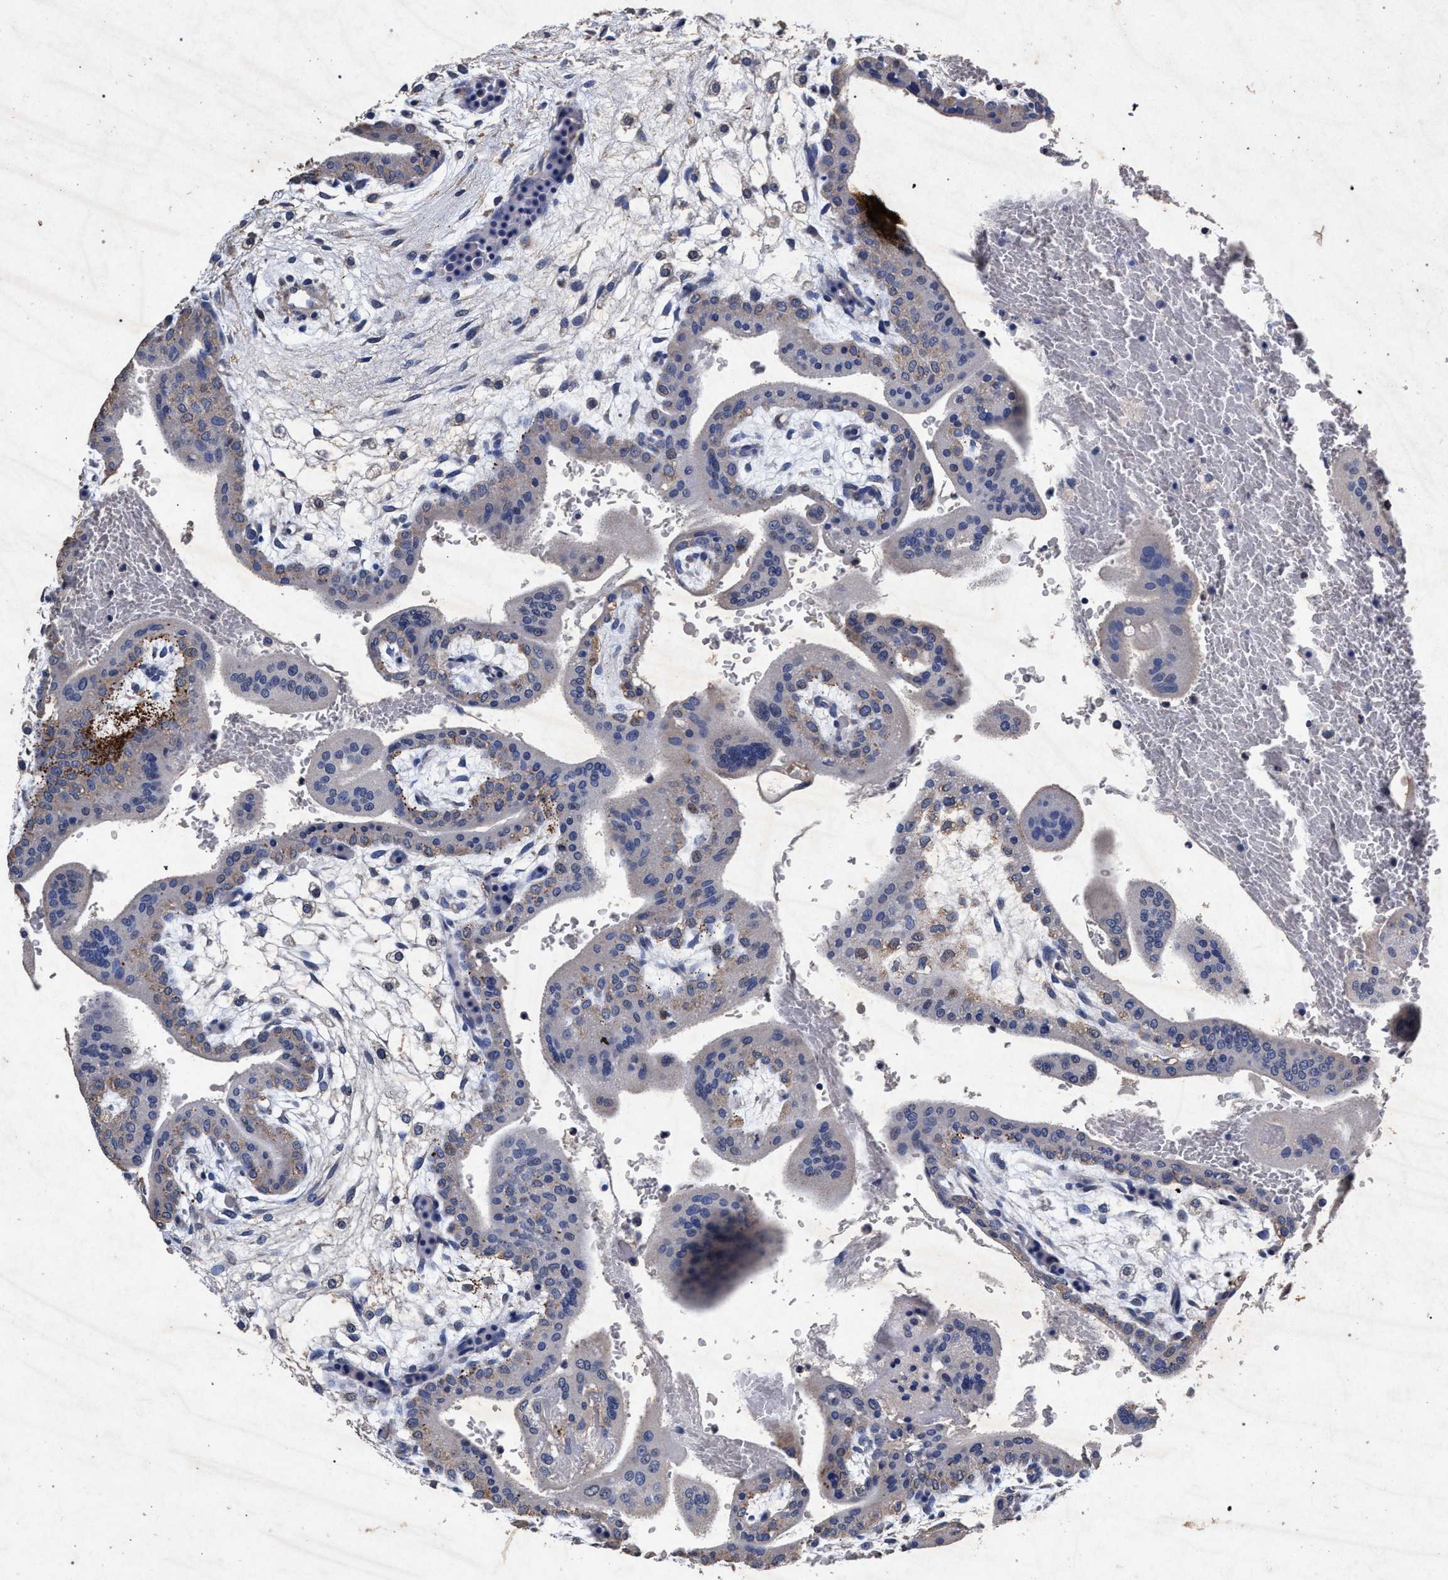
{"staining": {"intensity": "weak", "quantity": "<25%", "location": "cytoplasmic/membranous"}, "tissue": "placenta", "cell_type": "Decidual cells", "image_type": "normal", "snomed": [{"axis": "morphology", "description": "Normal tissue, NOS"}, {"axis": "topography", "description": "Placenta"}], "caption": "This is a image of IHC staining of normal placenta, which shows no positivity in decidual cells. Nuclei are stained in blue.", "gene": "ATP1A2", "patient": {"sex": "female", "age": 35}}